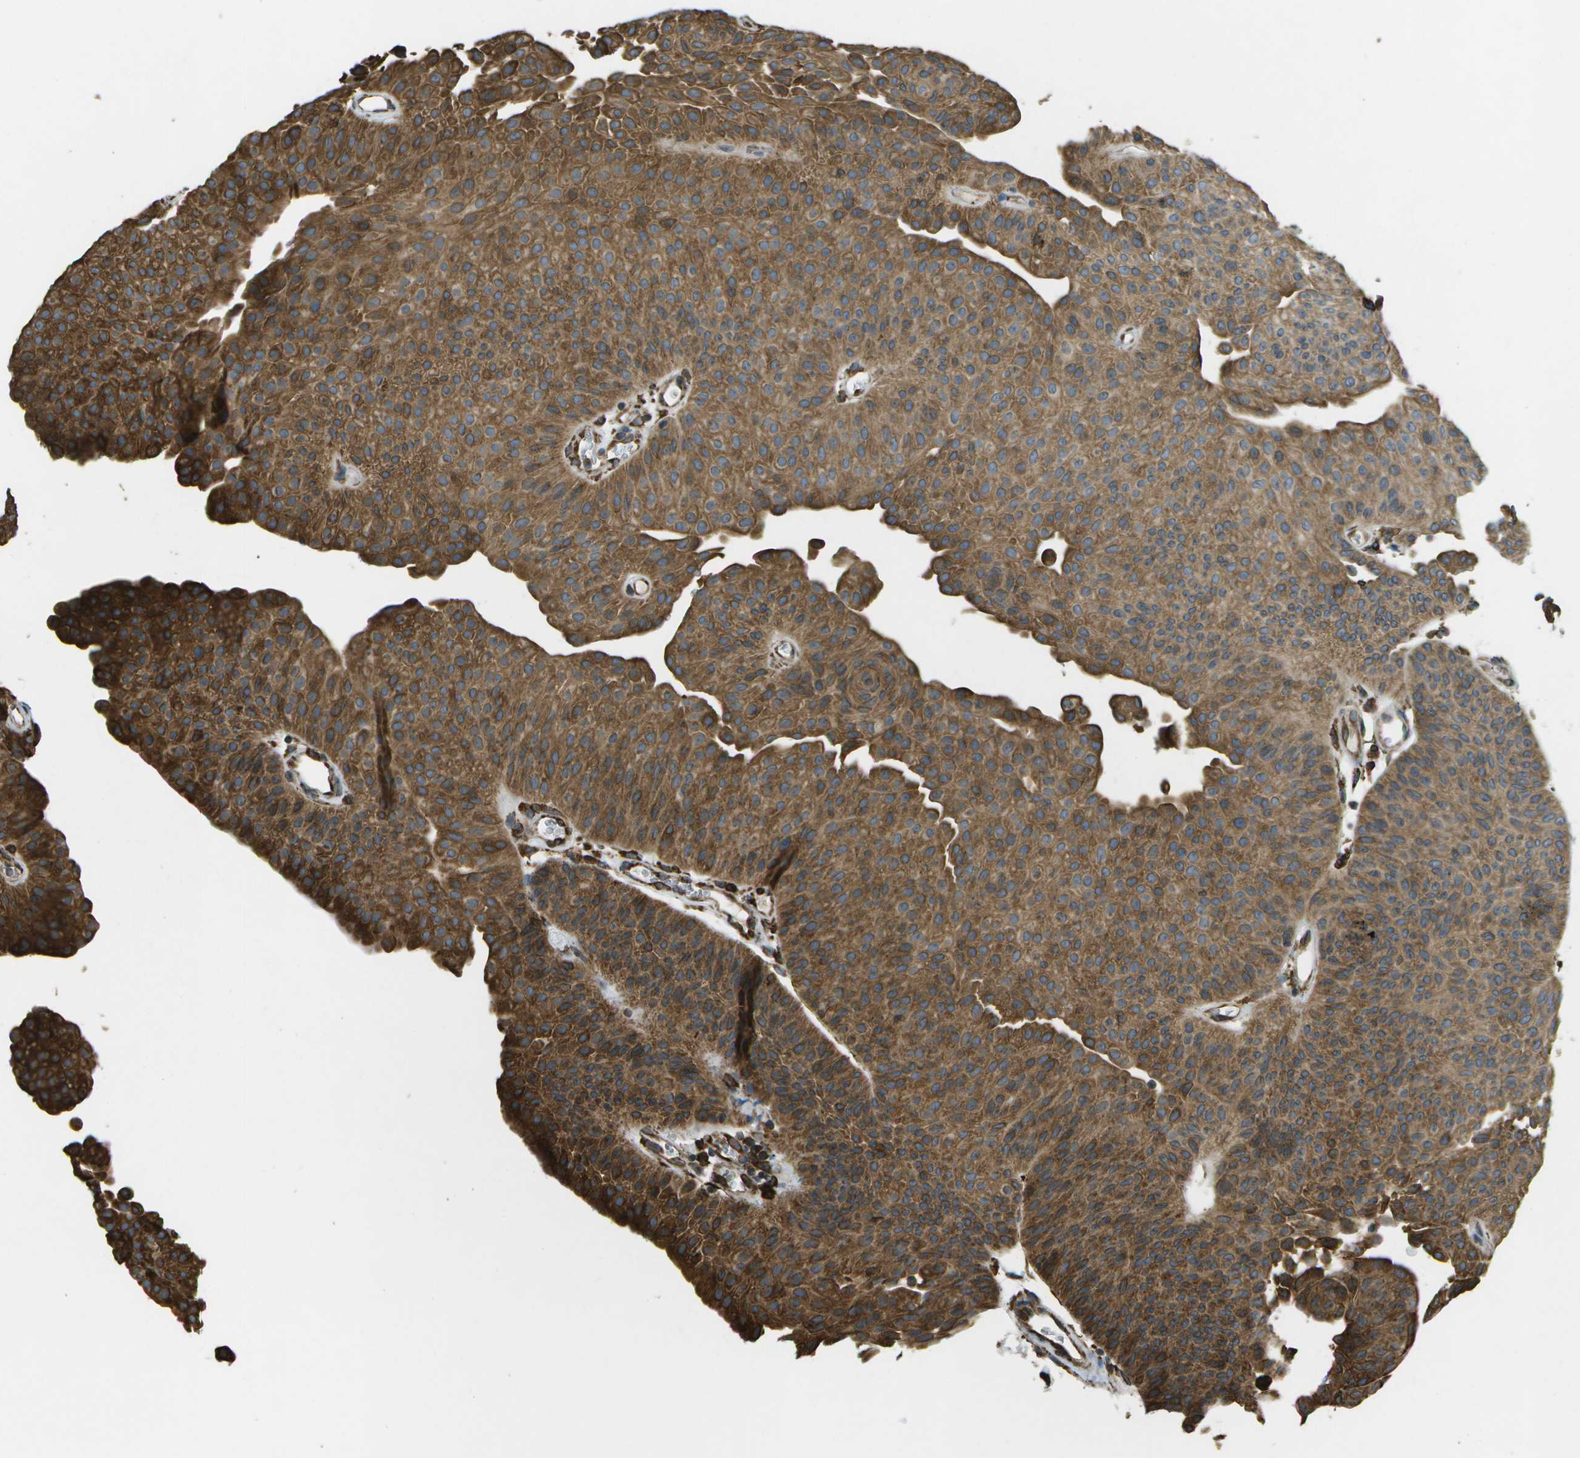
{"staining": {"intensity": "strong", "quantity": ">75%", "location": "cytoplasmic/membranous"}, "tissue": "urothelial cancer", "cell_type": "Tumor cells", "image_type": "cancer", "snomed": [{"axis": "morphology", "description": "Urothelial carcinoma, Low grade"}, {"axis": "topography", "description": "Urinary bladder"}], "caption": "Immunohistochemistry photomicrograph of neoplastic tissue: urothelial cancer stained using immunohistochemistry (IHC) reveals high levels of strong protein expression localized specifically in the cytoplasmic/membranous of tumor cells, appearing as a cytoplasmic/membranous brown color.", "gene": "PDIA4", "patient": {"sex": "female", "age": 60}}